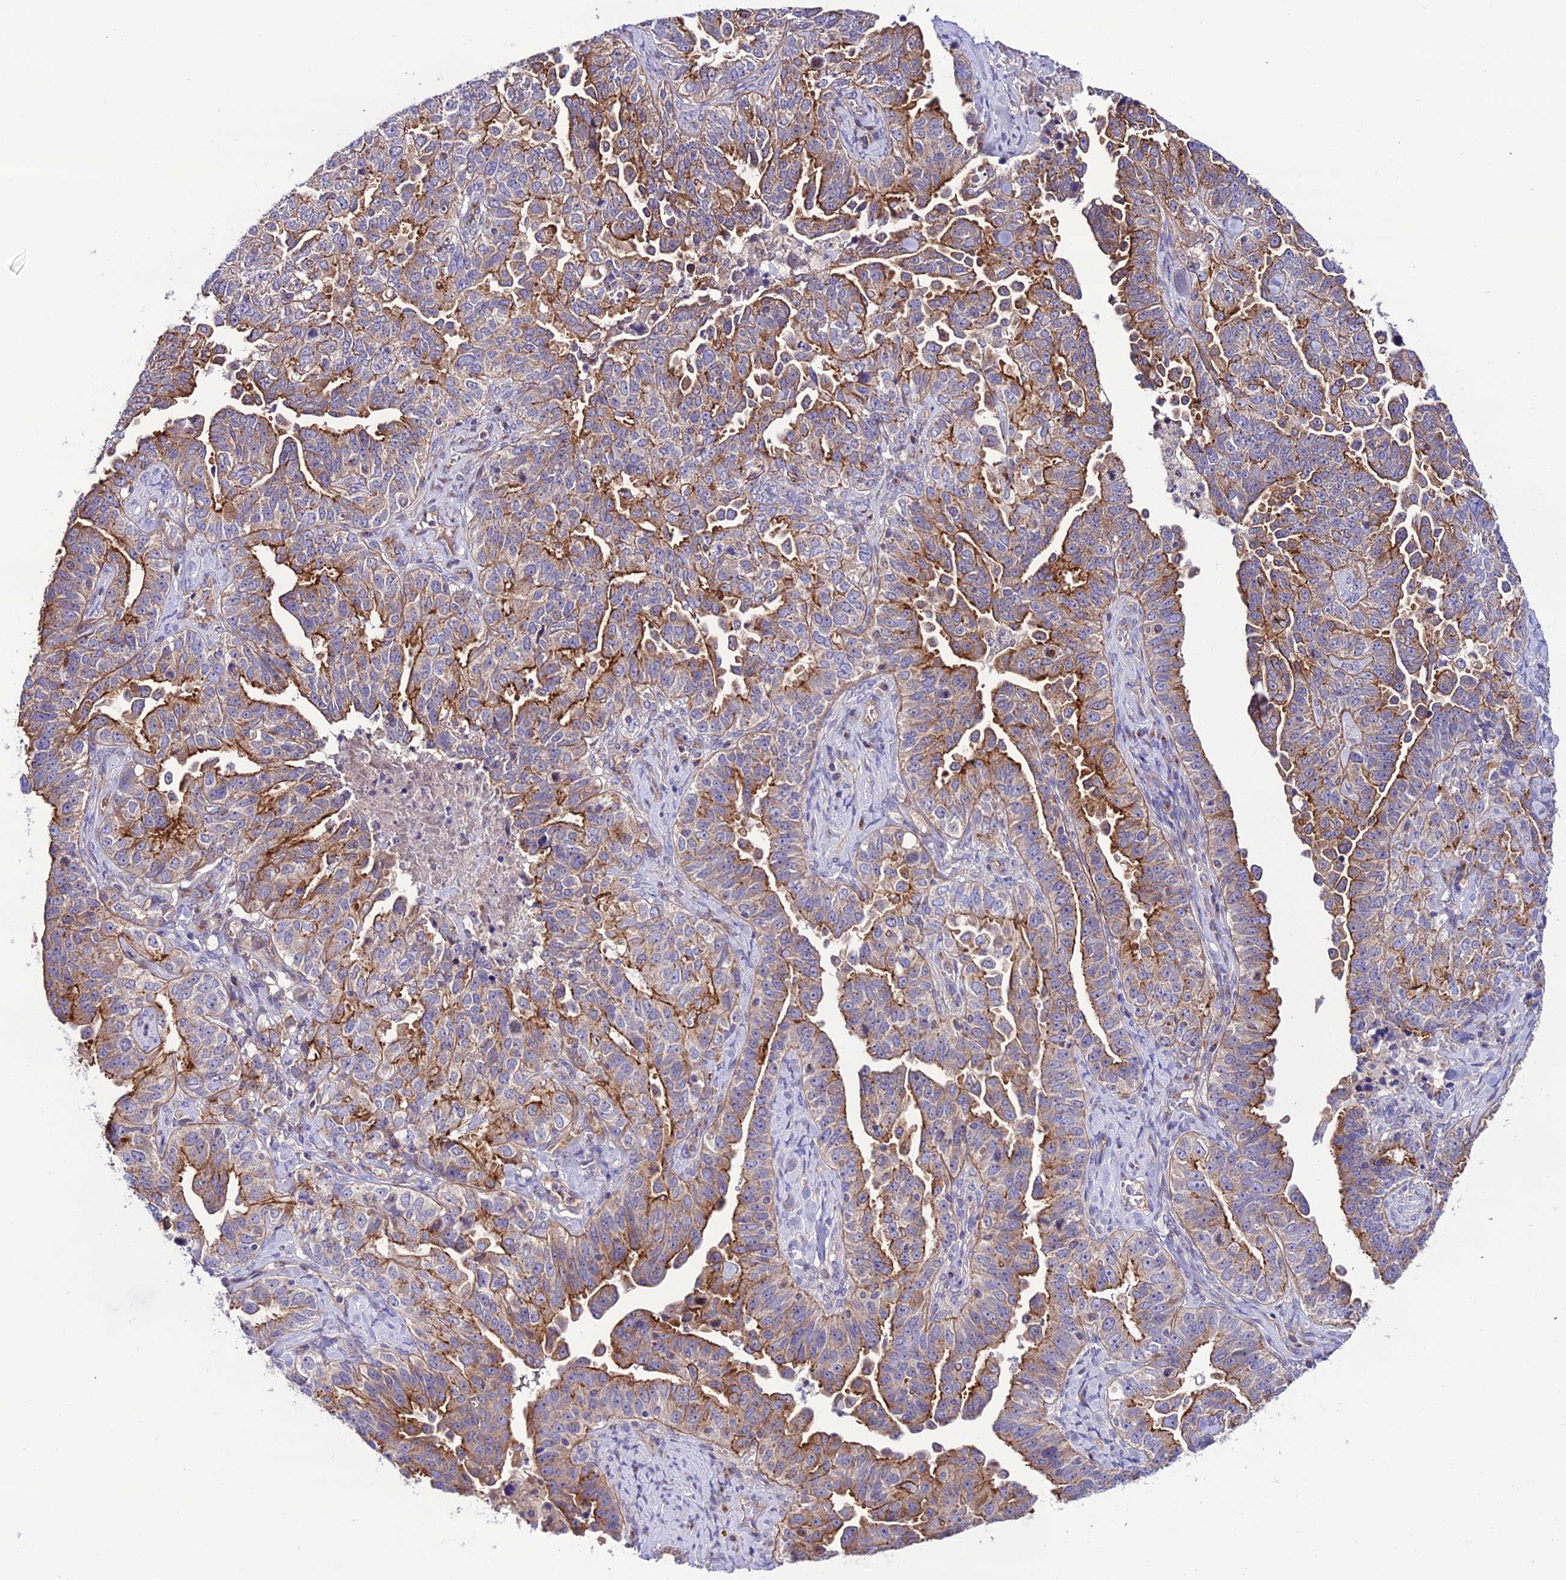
{"staining": {"intensity": "strong", "quantity": "25%-75%", "location": "cytoplasmic/membranous"}, "tissue": "ovarian cancer", "cell_type": "Tumor cells", "image_type": "cancer", "snomed": [{"axis": "morphology", "description": "Carcinoma, endometroid"}, {"axis": "topography", "description": "Ovary"}], "caption": "A brown stain shows strong cytoplasmic/membranous expression of a protein in human ovarian cancer (endometroid carcinoma) tumor cells.", "gene": "LACTB2", "patient": {"sex": "female", "age": 62}}